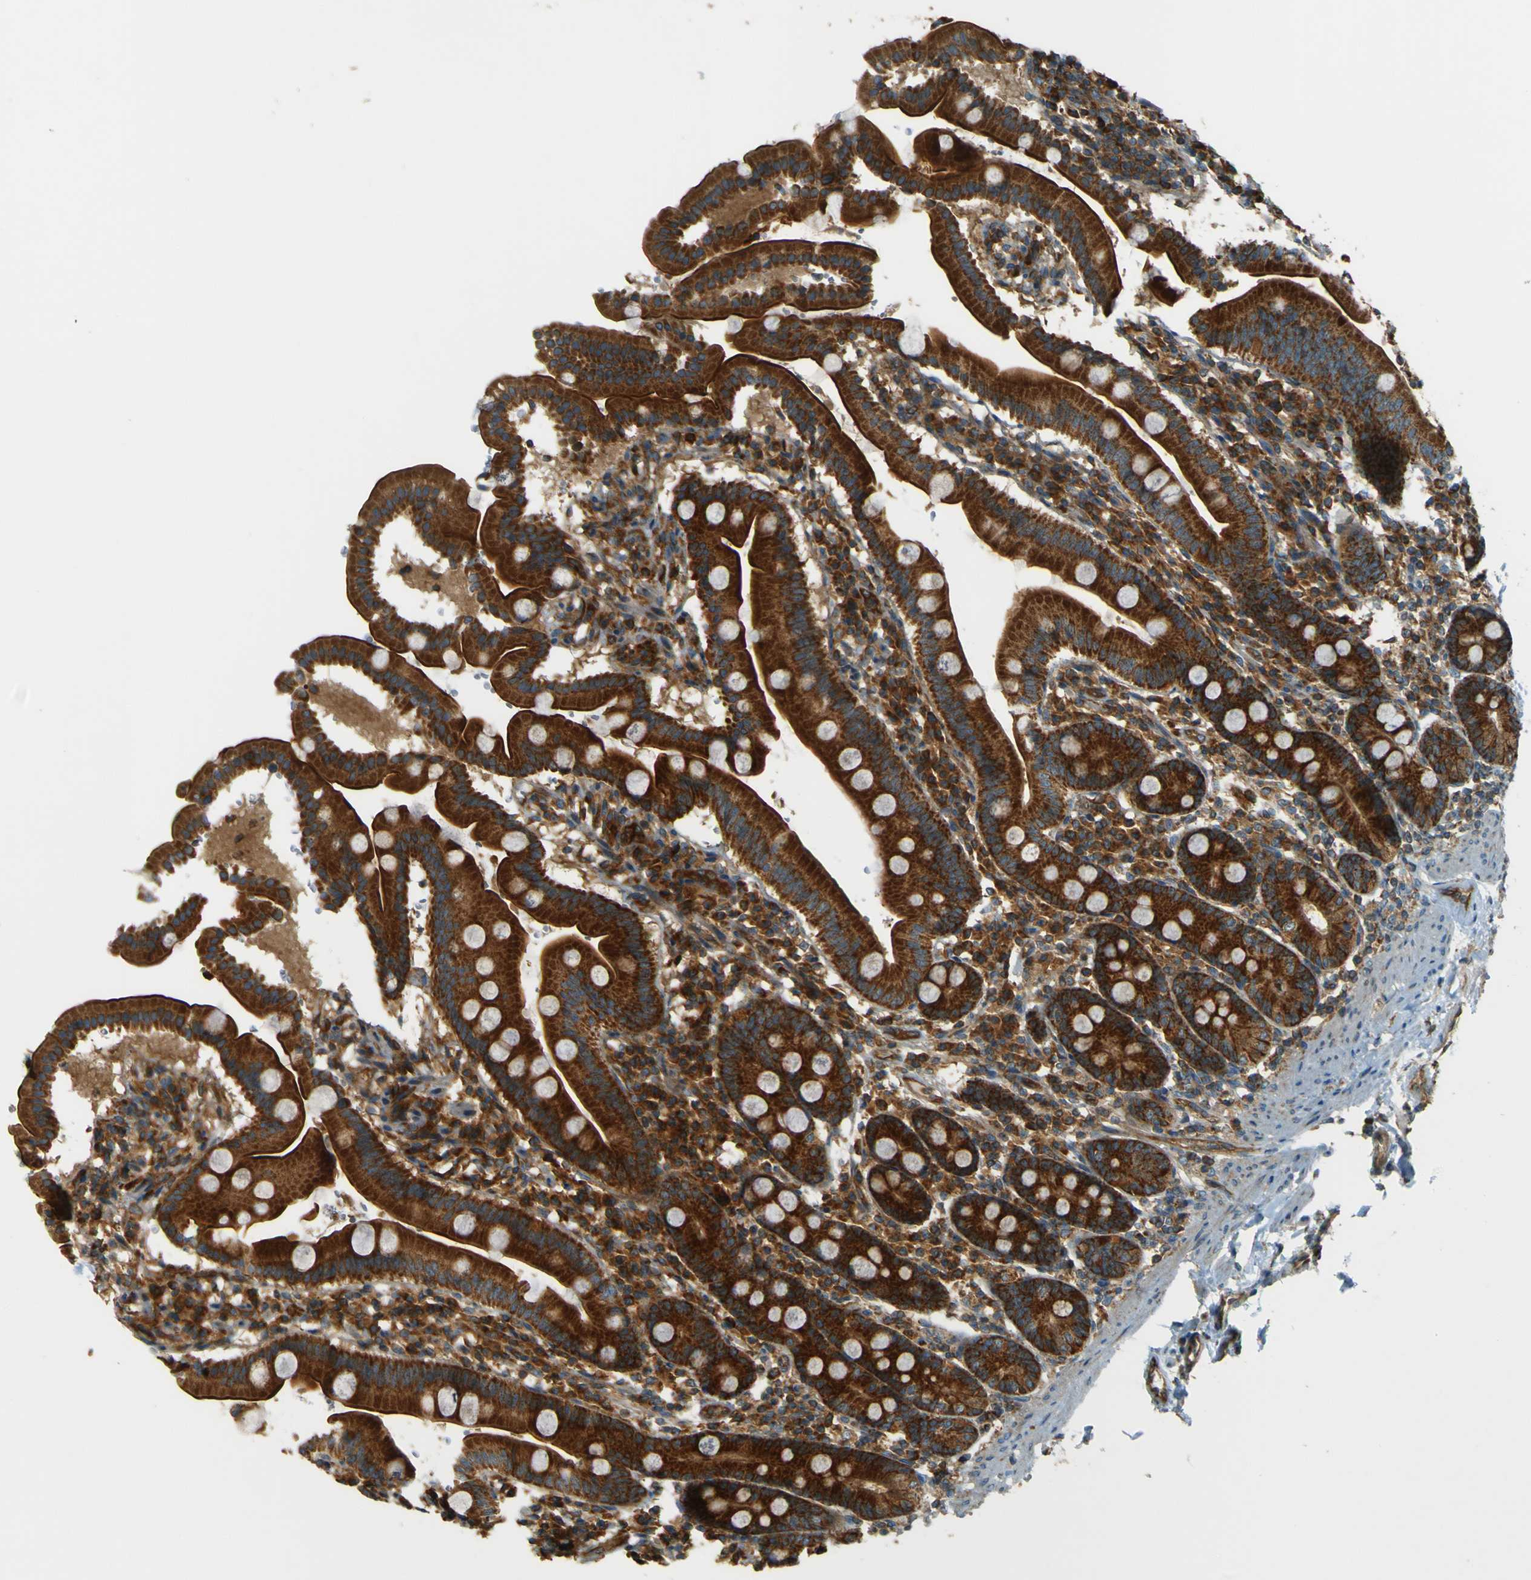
{"staining": {"intensity": "strong", "quantity": ">75%", "location": "cytoplasmic/membranous"}, "tissue": "duodenum", "cell_type": "Glandular cells", "image_type": "normal", "snomed": [{"axis": "morphology", "description": "Normal tissue, NOS"}, {"axis": "topography", "description": "Duodenum"}], "caption": "Normal duodenum reveals strong cytoplasmic/membranous positivity in approximately >75% of glandular cells.", "gene": "DNAJC5", "patient": {"sex": "male", "age": 50}}